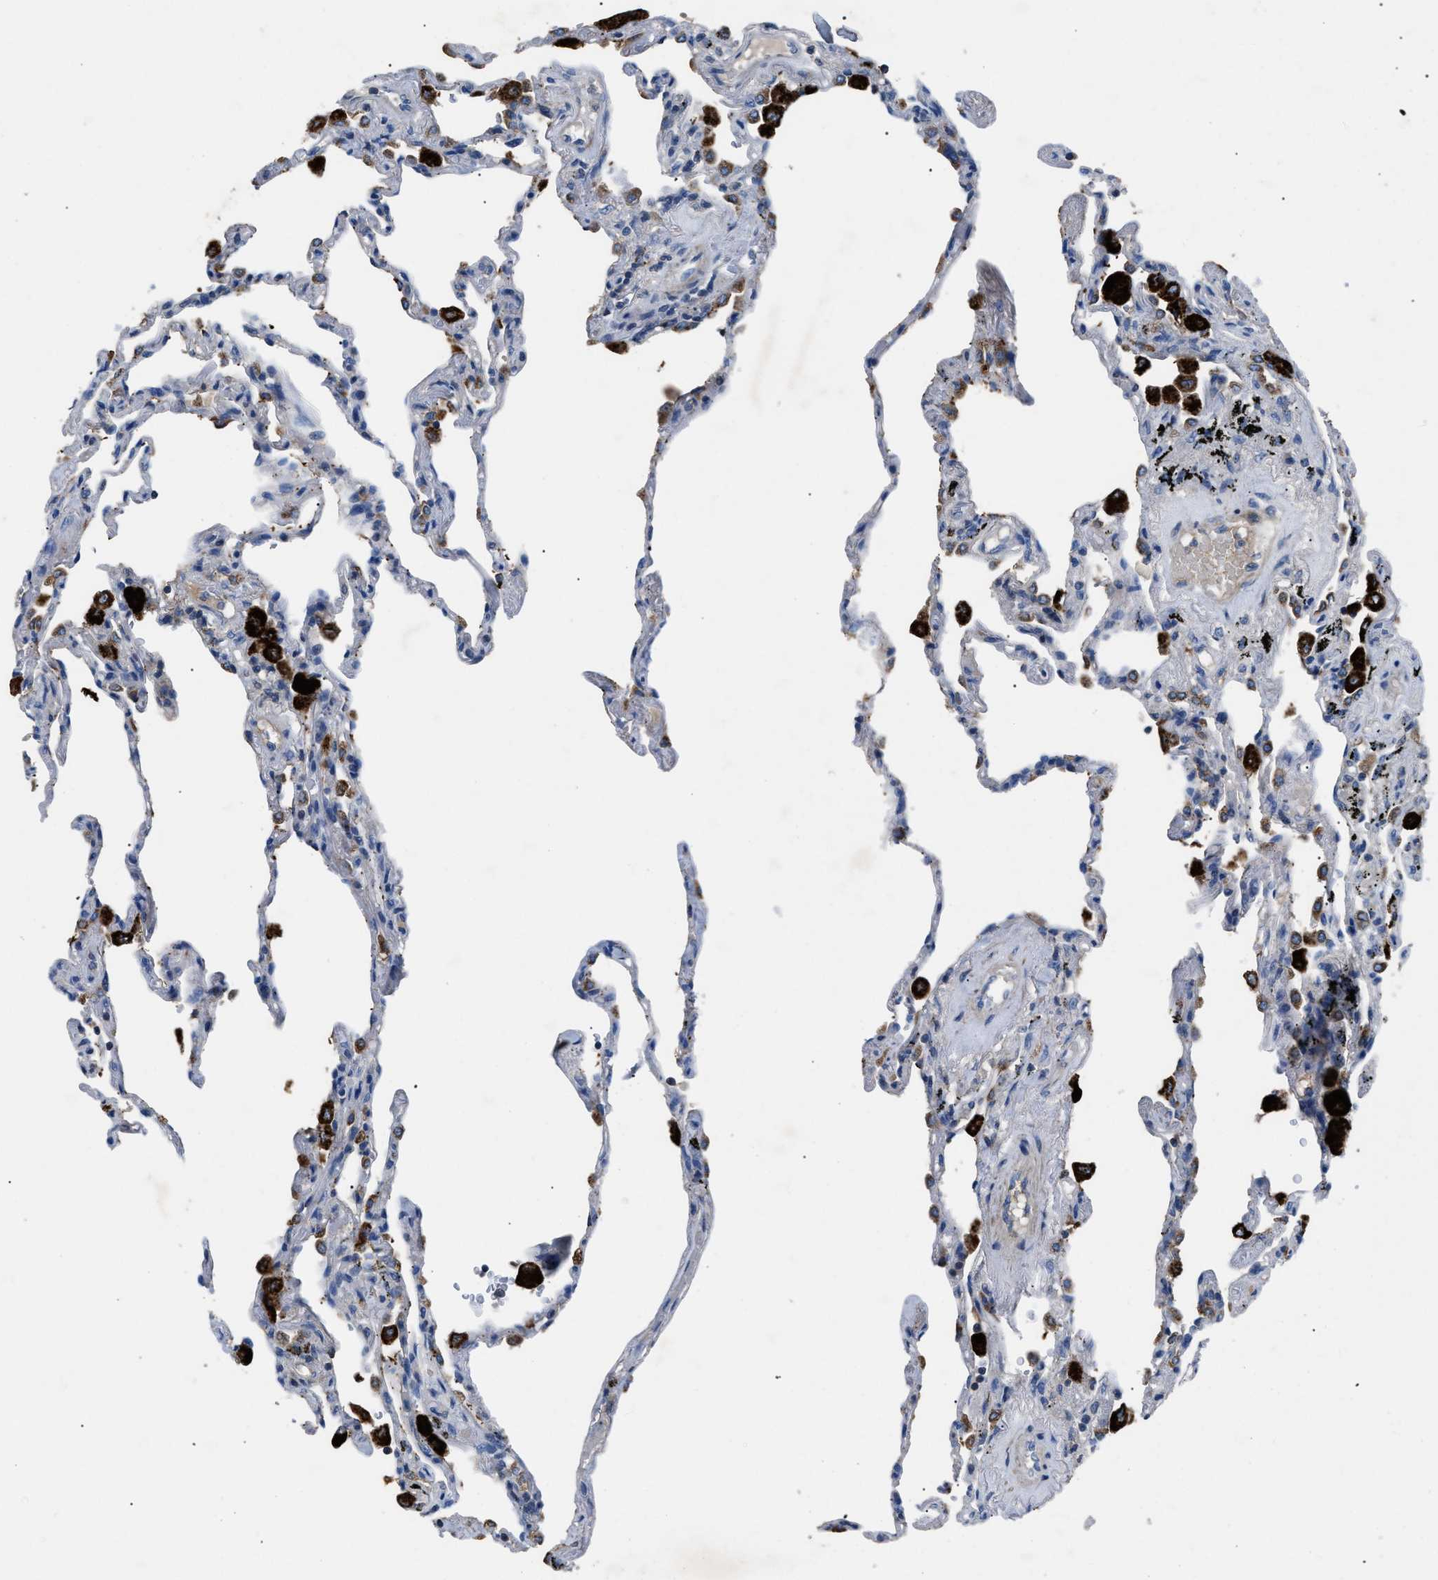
{"staining": {"intensity": "moderate", "quantity": "<25%", "location": "cytoplasmic/membranous"}, "tissue": "lung", "cell_type": "Alveolar cells", "image_type": "normal", "snomed": [{"axis": "morphology", "description": "Normal tissue, NOS"}, {"axis": "topography", "description": "Lung"}], "caption": "The immunohistochemical stain highlights moderate cytoplasmic/membranous staining in alveolar cells of unremarkable lung. The staining is performed using DAB (3,3'-diaminobenzidine) brown chromogen to label protein expression. The nuclei are counter-stained blue using hematoxylin.", "gene": "SGCZ", "patient": {"sex": "male", "age": 59}}